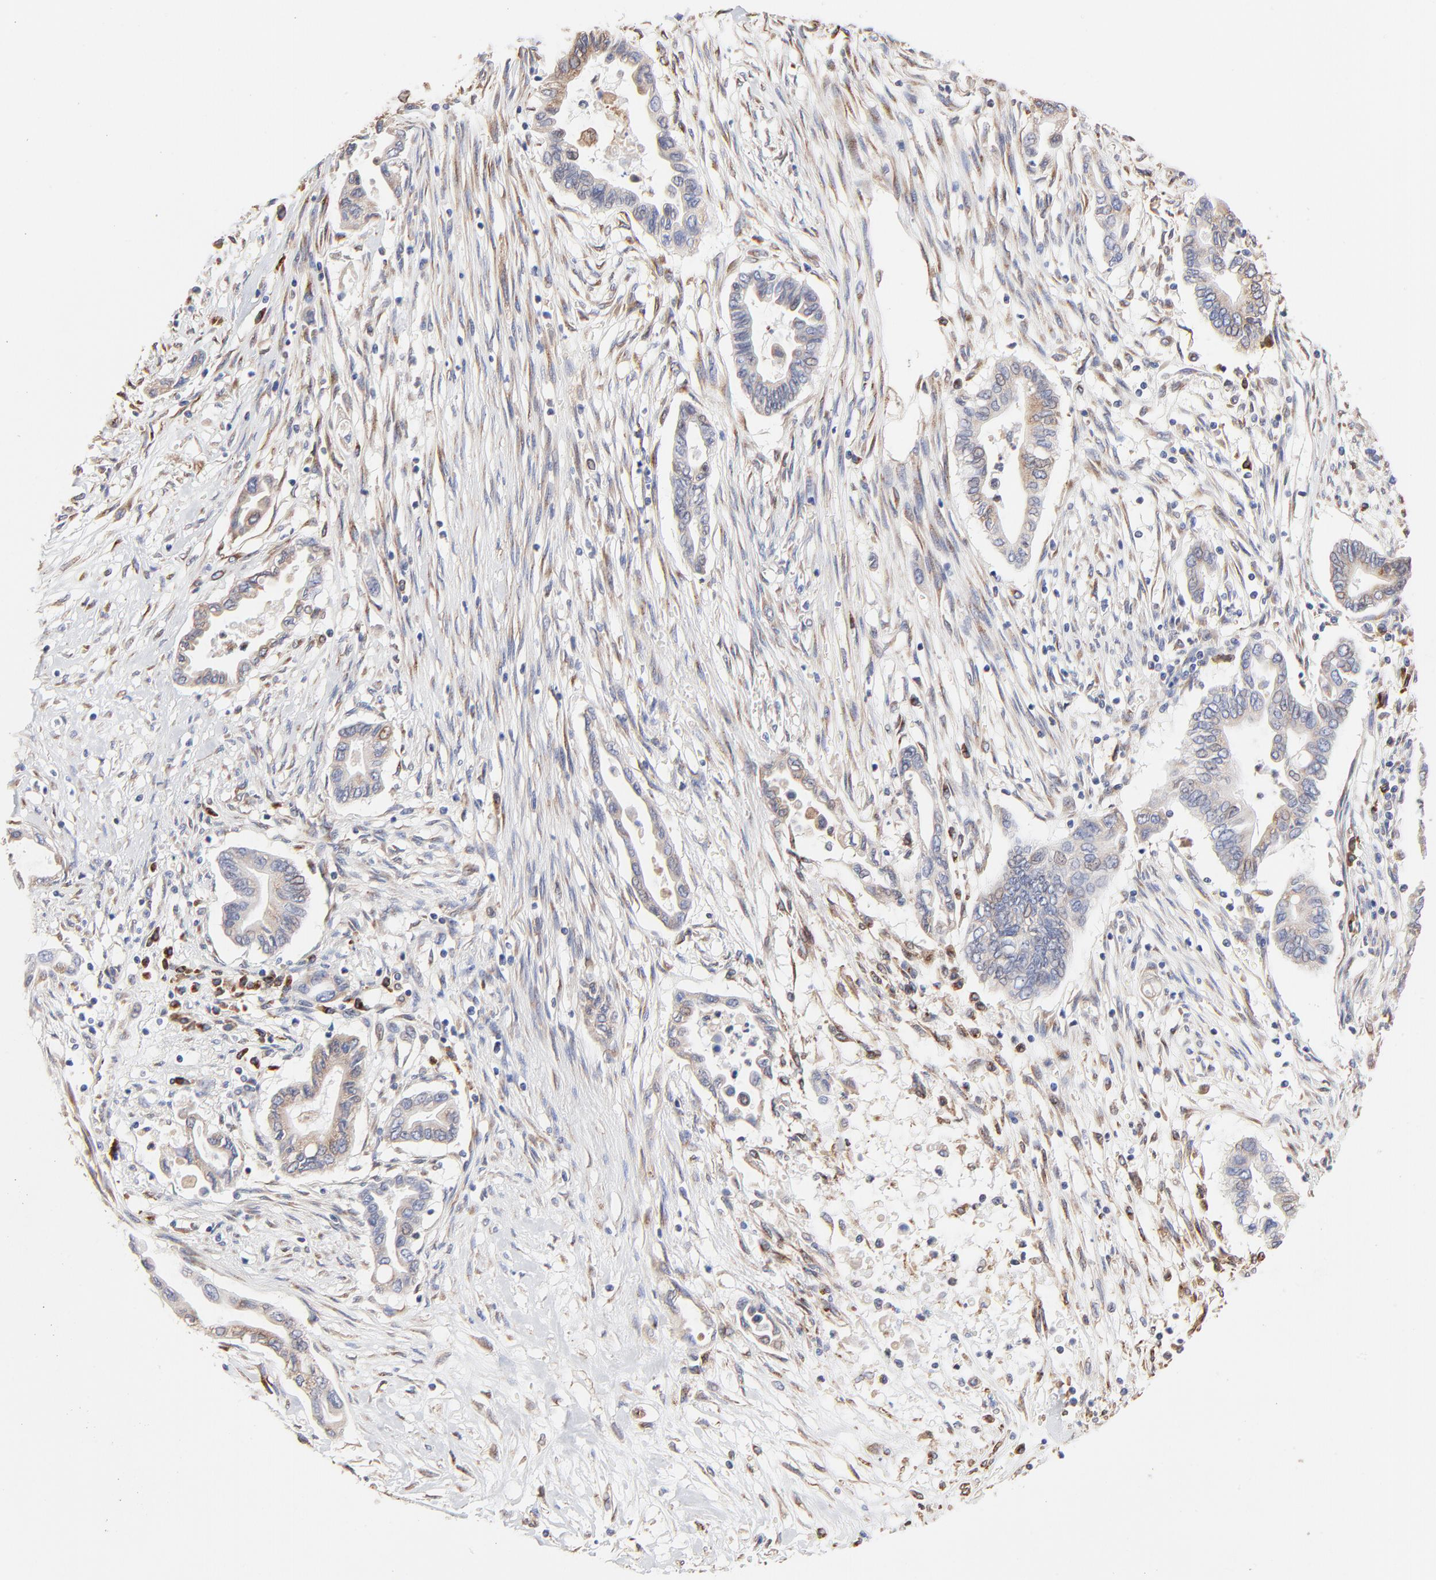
{"staining": {"intensity": "weak", "quantity": ">75%", "location": "cytoplasmic/membranous"}, "tissue": "pancreatic cancer", "cell_type": "Tumor cells", "image_type": "cancer", "snomed": [{"axis": "morphology", "description": "Adenocarcinoma, NOS"}, {"axis": "topography", "description": "Pancreas"}], "caption": "The micrograph displays a brown stain indicating the presence of a protein in the cytoplasmic/membranous of tumor cells in pancreatic cancer (adenocarcinoma). The staining is performed using DAB (3,3'-diaminobenzidine) brown chromogen to label protein expression. The nuclei are counter-stained blue using hematoxylin.", "gene": "LMAN1", "patient": {"sex": "female", "age": 57}}